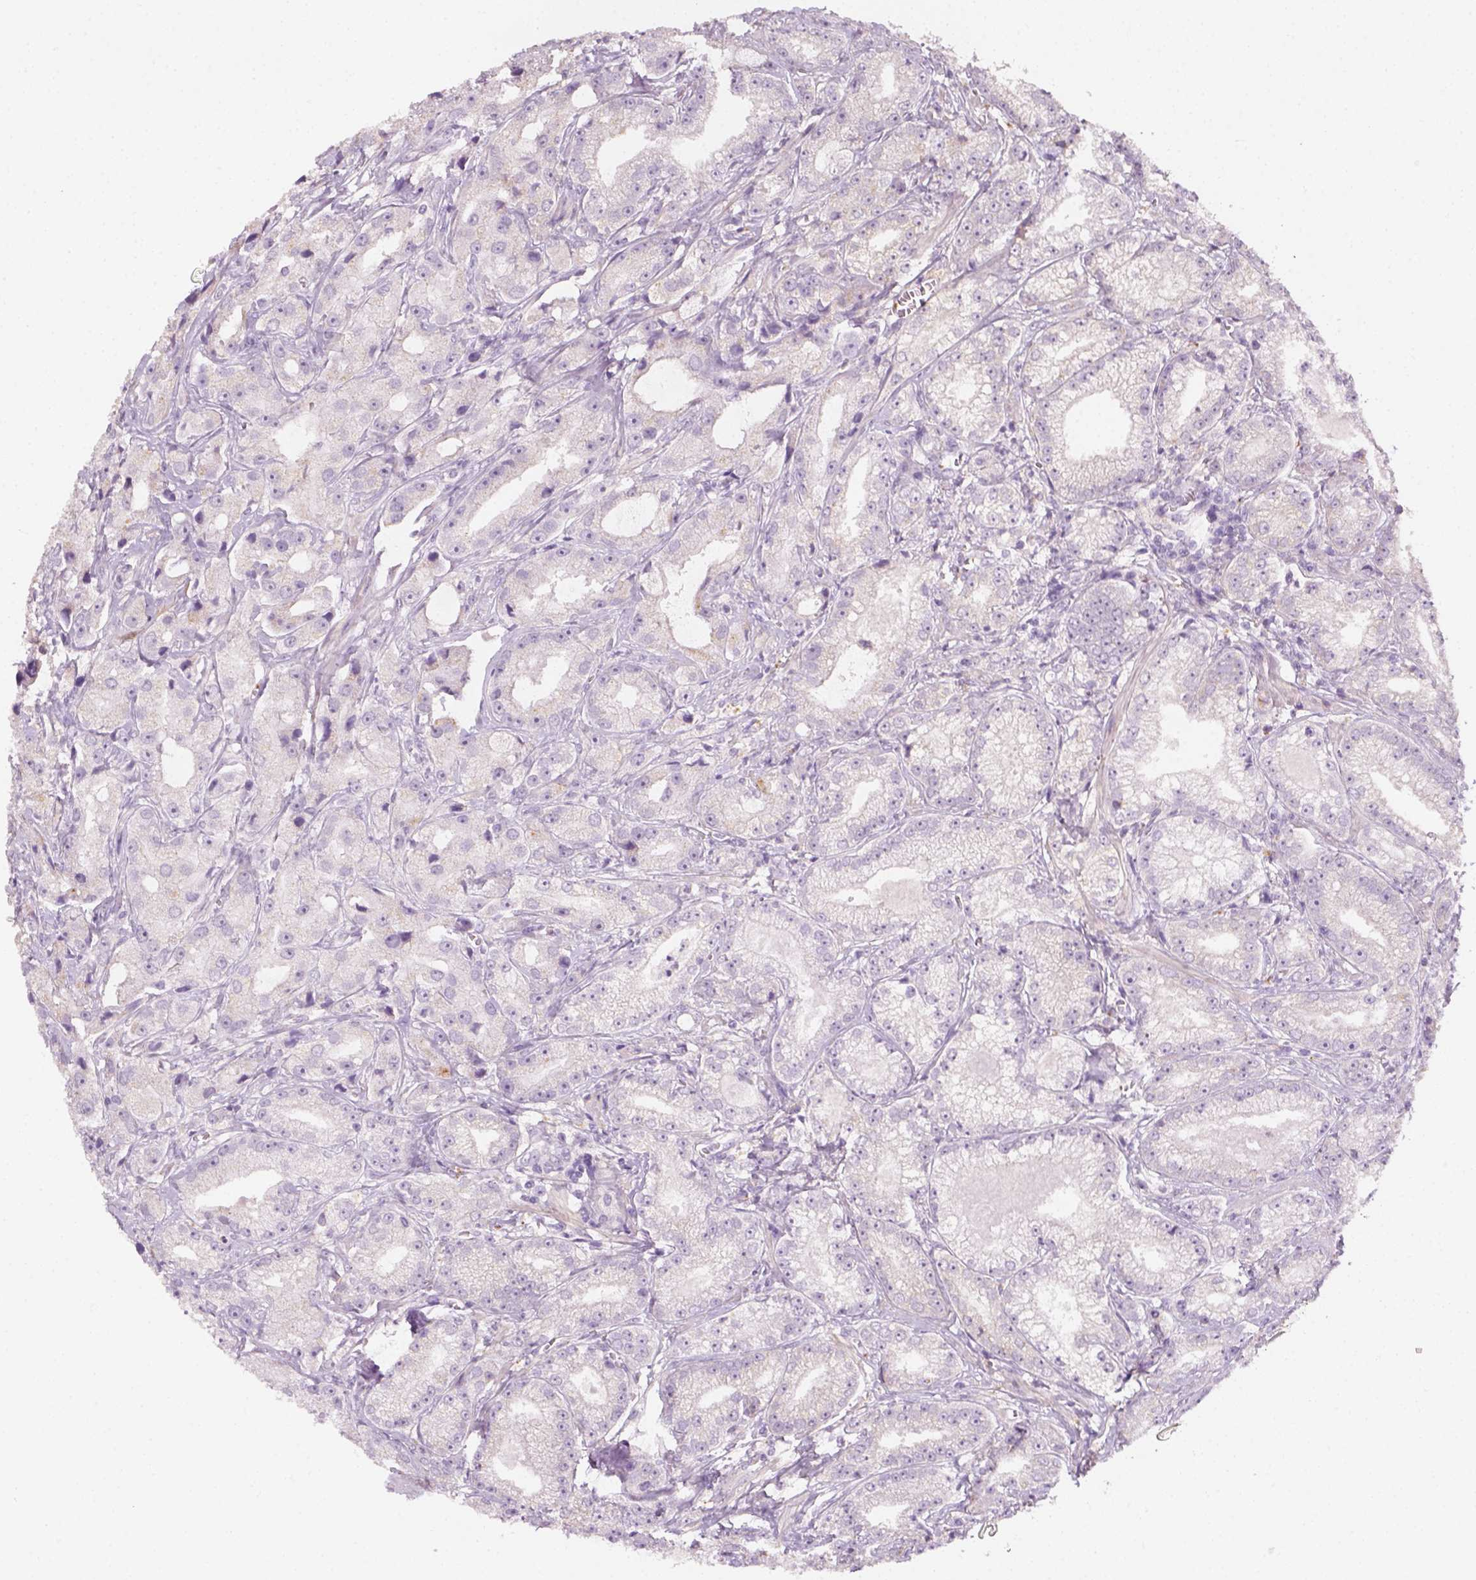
{"staining": {"intensity": "negative", "quantity": "none", "location": "none"}, "tissue": "prostate cancer", "cell_type": "Tumor cells", "image_type": "cancer", "snomed": [{"axis": "morphology", "description": "Adenocarcinoma, High grade"}, {"axis": "topography", "description": "Prostate"}], "caption": "High power microscopy micrograph of an immunohistochemistry photomicrograph of prostate cancer (adenocarcinoma (high-grade)), revealing no significant positivity in tumor cells.", "gene": "FAM163B", "patient": {"sex": "male", "age": 64}}